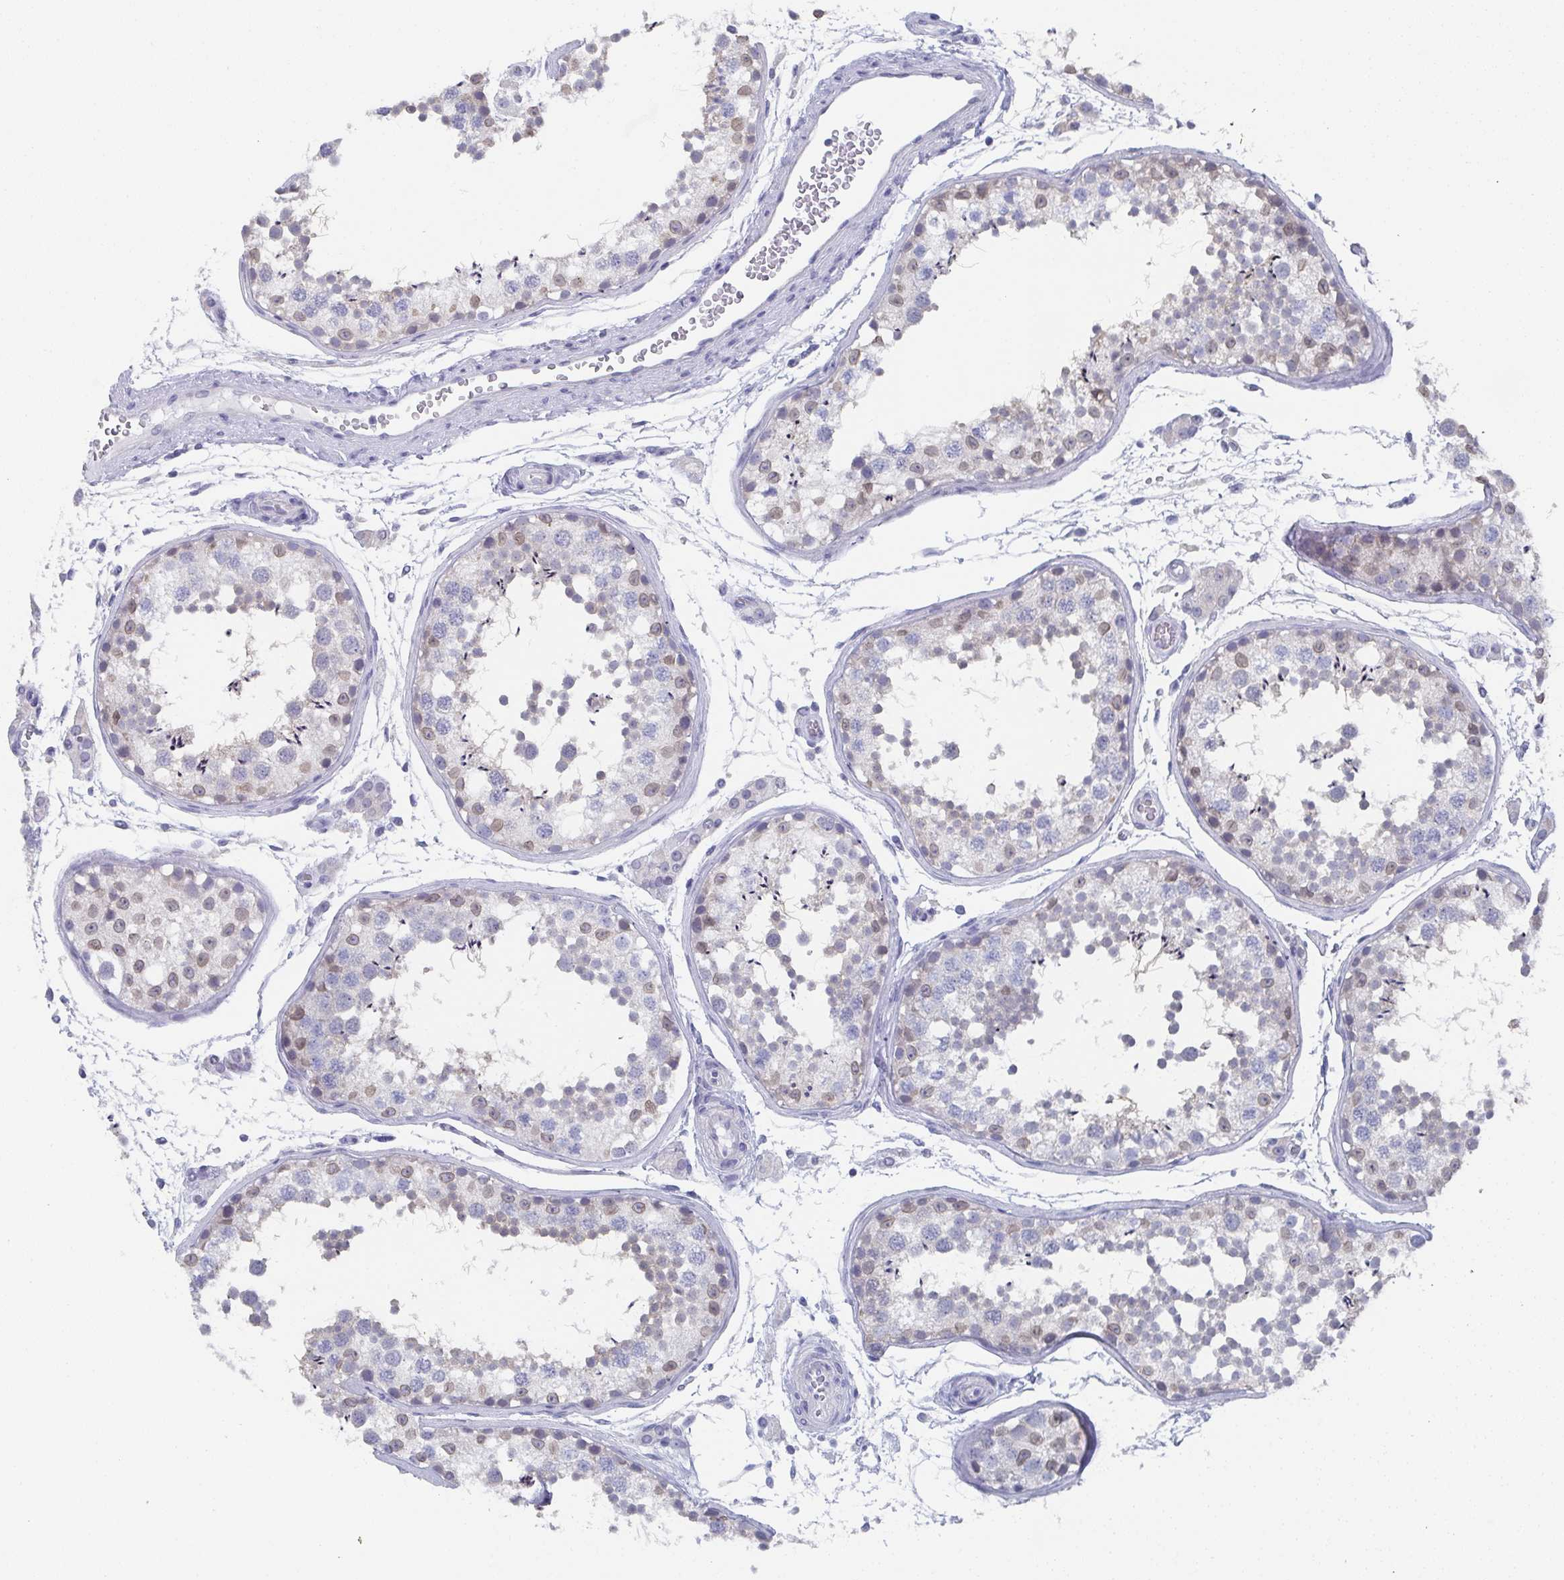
{"staining": {"intensity": "weak", "quantity": "<25%", "location": "nuclear"}, "tissue": "testis", "cell_type": "Cells in seminiferous ducts", "image_type": "normal", "snomed": [{"axis": "morphology", "description": "Normal tissue, NOS"}, {"axis": "topography", "description": "Testis"}], "caption": "The immunohistochemistry histopathology image has no significant staining in cells in seminiferous ducts of testis. The staining is performed using DAB (3,3'-diaminobenzidine) brown chromogen with nuclei counter-stained in using hematoxylin.", "gene": "DYDC2", "patient": {"sex": "male", "age": 29}}